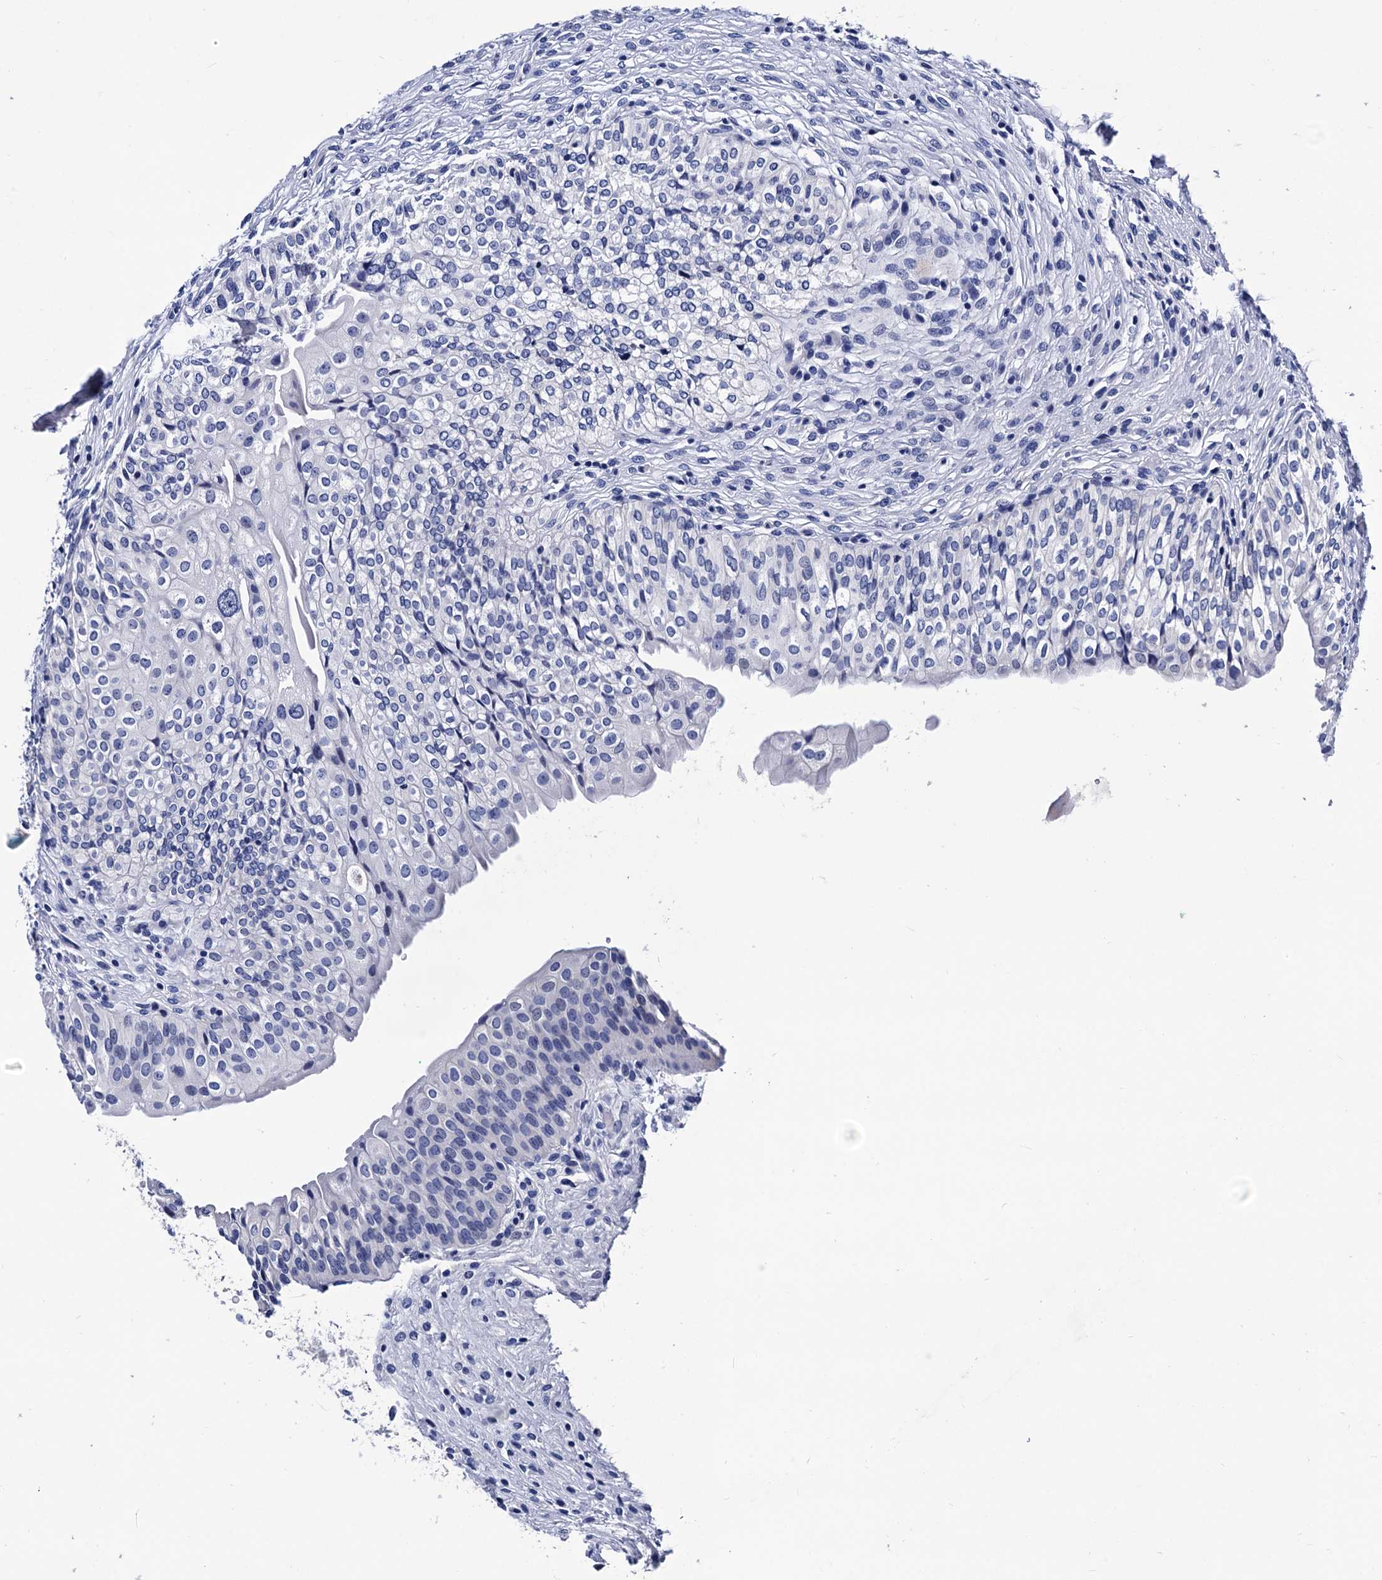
{"staining": {"intensity": "negative", "quantity": "none", "location": "none"}, "tissue": "urinary bladder", "cell_type": "Urothelial cells", "image_type": "normal", "snomed": [{"axis": "morphology", "description": "Normal tissue, NOS"}, {"axis": "topography", "description": "Urinary bladder"}], "caption": "This is an immunohistochemistry (IHC) photomicrograph of normal urinary bladder. There is no expression in urothelial cells.", "gene": "LRRC30", "patient": {"sex": "male", "age": 55}}